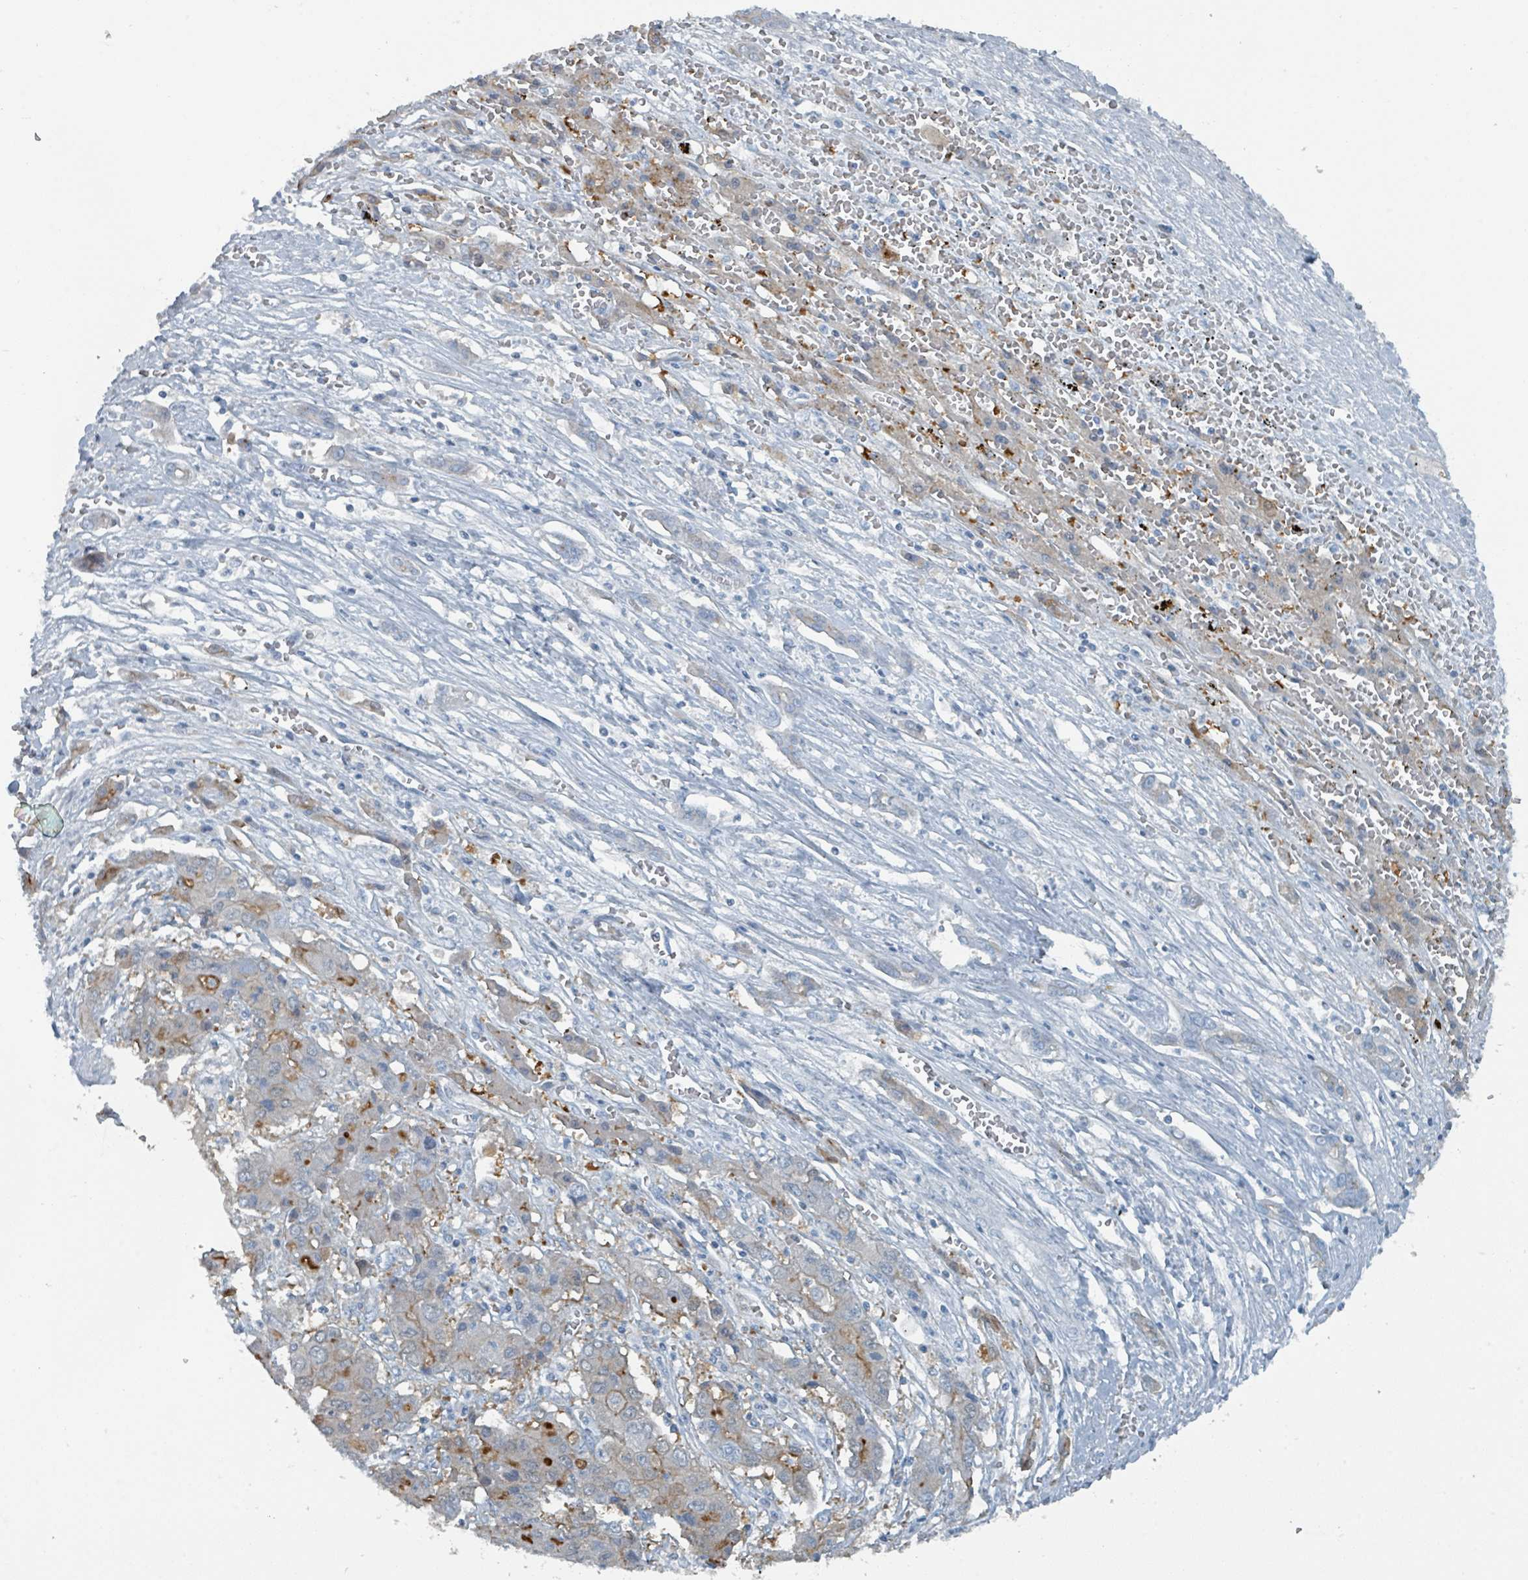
{"staining": {"intensity": "negative", "quantity": "none", "location": "none"}, "tissue": "liver cancer", "cell_type": "Tumor cells", "image_type": "cancer", "snomed": [{"axis": "morphology", "description": "Cholangiocarcinoma"}, {"axis": "topography", "description": "Liver"}], "caption": "Micrograph shows no protein expression in tumor cells of cholangiocarcinoma (liver) tissue. (Immunohistochemistry (ihc), brightfield microscopy, high magnification).", "gene": "GAMT", "patient": {"sex": "male", "age": 67}}